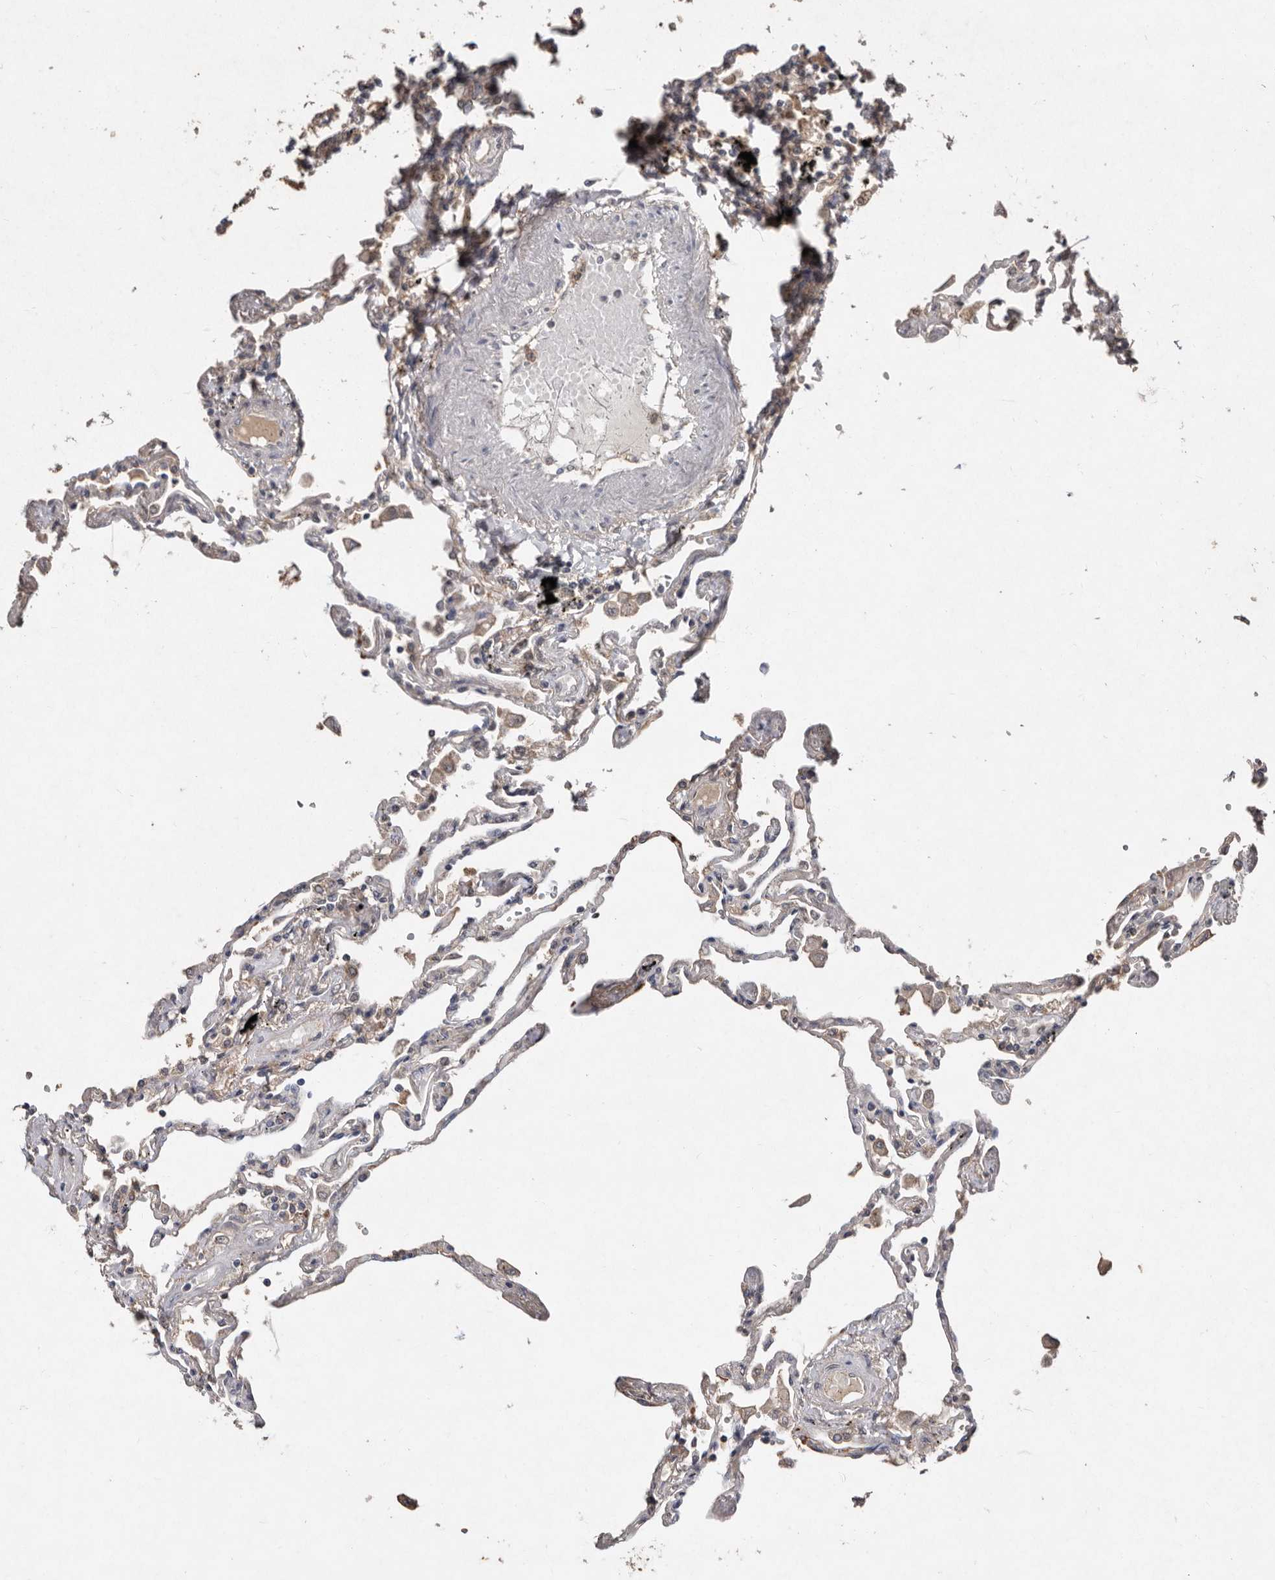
{"staining": {"intensity": "negative", "quantity": "none", "location": "none"}, "tissue": "lung", "cell_type": "Alveolar cells", "image_type": "normal", "snomed": [{"axis": "morphology", "description": "Normal tissue, NOS"}, {"axis": "topography", "description": "Lung"}], "caption": "High magnification brightfield microscopy of benign lung stained with DAB (brown) and counterstained with hematoxylin (blue): alveolar cells show no significant positivity. Nuclei are stained in blue.", "gene": "EDEM1", "patient": {"sex": "female", "age": 67}}